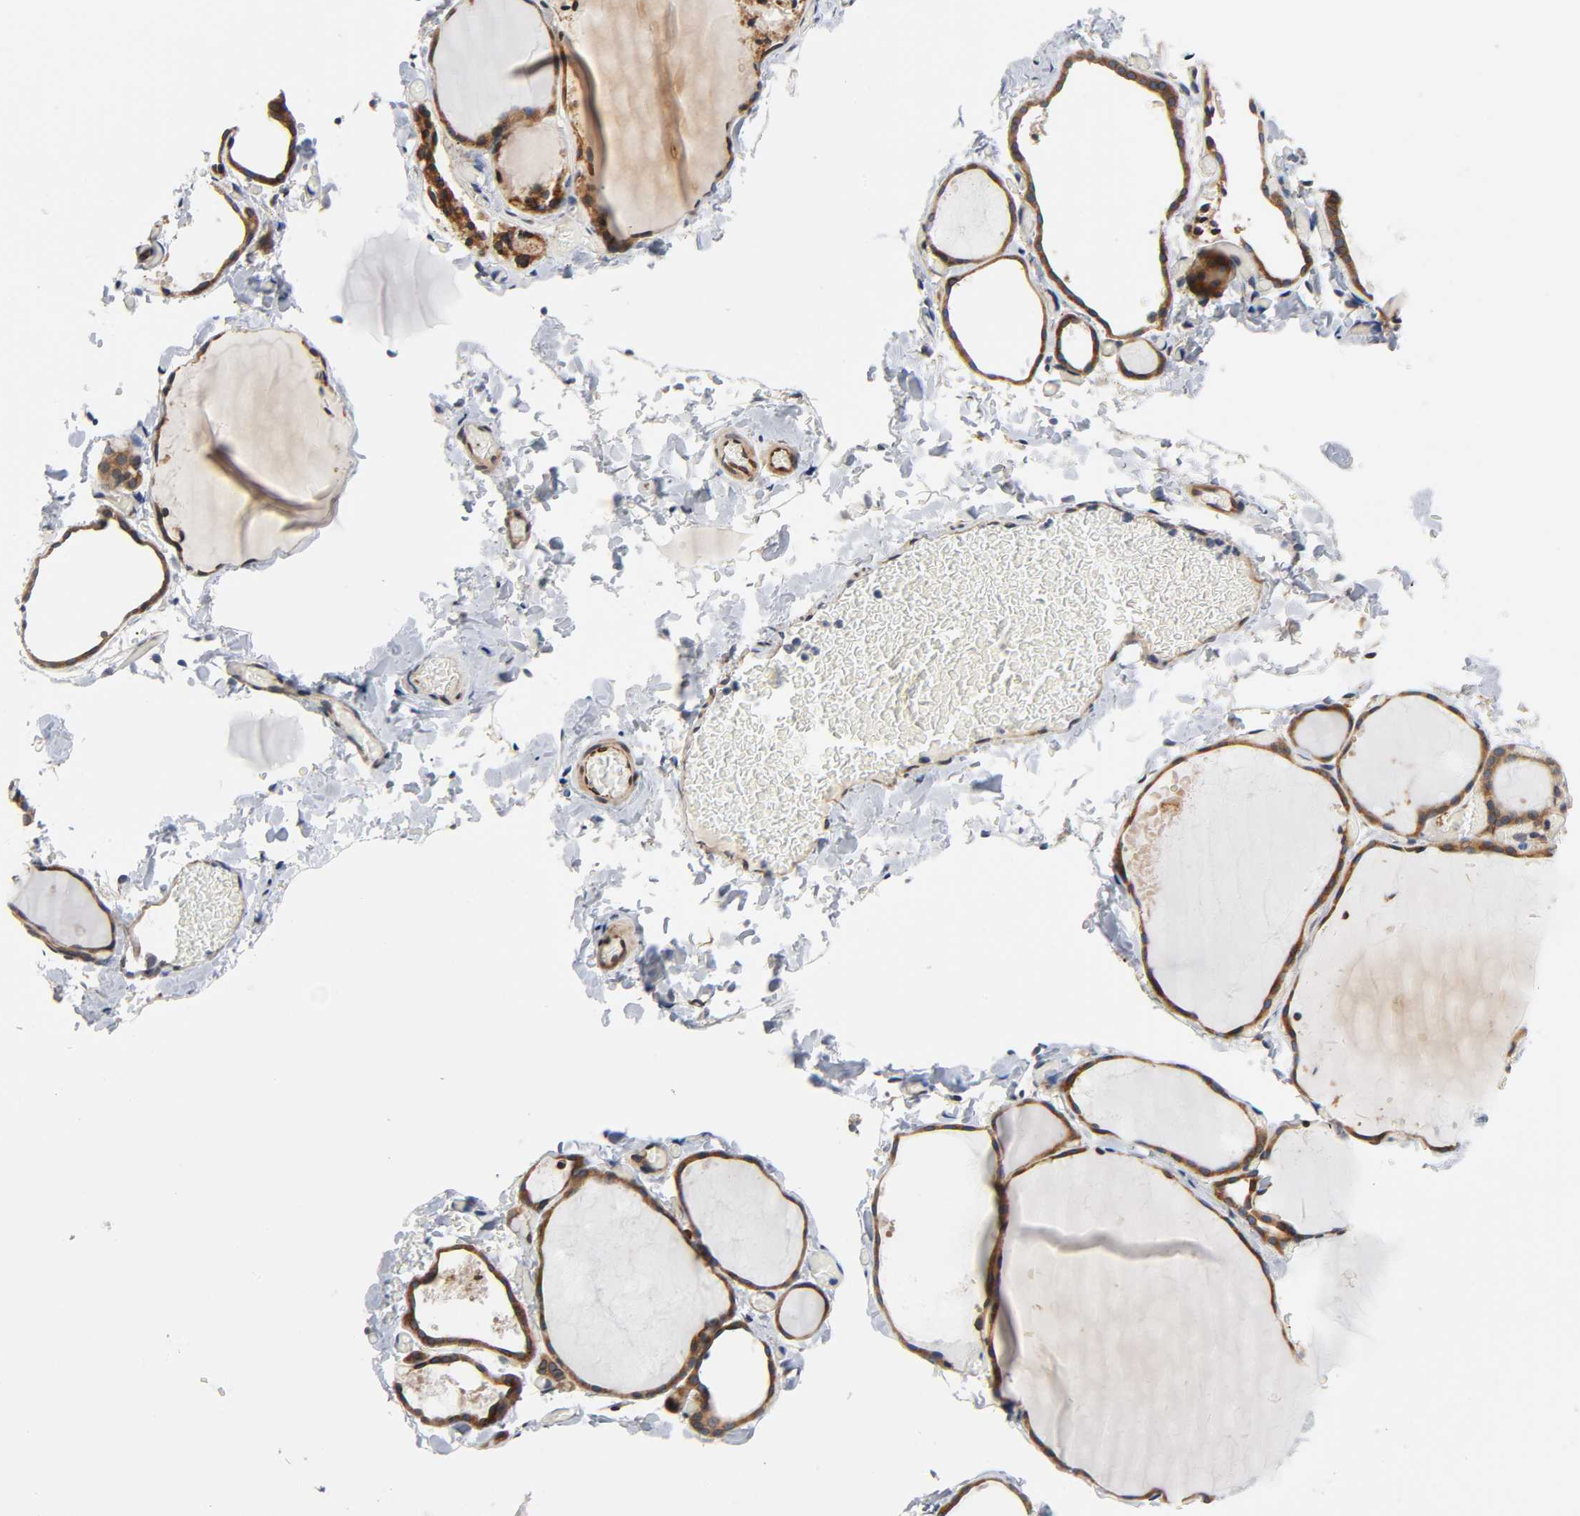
{"staining": {"intensity": "moderate", "quantity": ">75%", "location": "cytoplasmic/membranous"}, "tissue": "thyroid gland", "cell_type": "Glandular cells", "image_type": "normal", "snomed": [{"axis": "morphology", "description": "Normal tissue, NOS"}, {"axis": "topography", "description": "Thyroid gland"}], "caption": "Human thyroid gland stained with a brown dye displays moderate cytoplasmic/membranous positive positivity in approximately >75% of glandular cells.", "gene": "ASB6", "patient": {"sex": "female", "age": 22}}